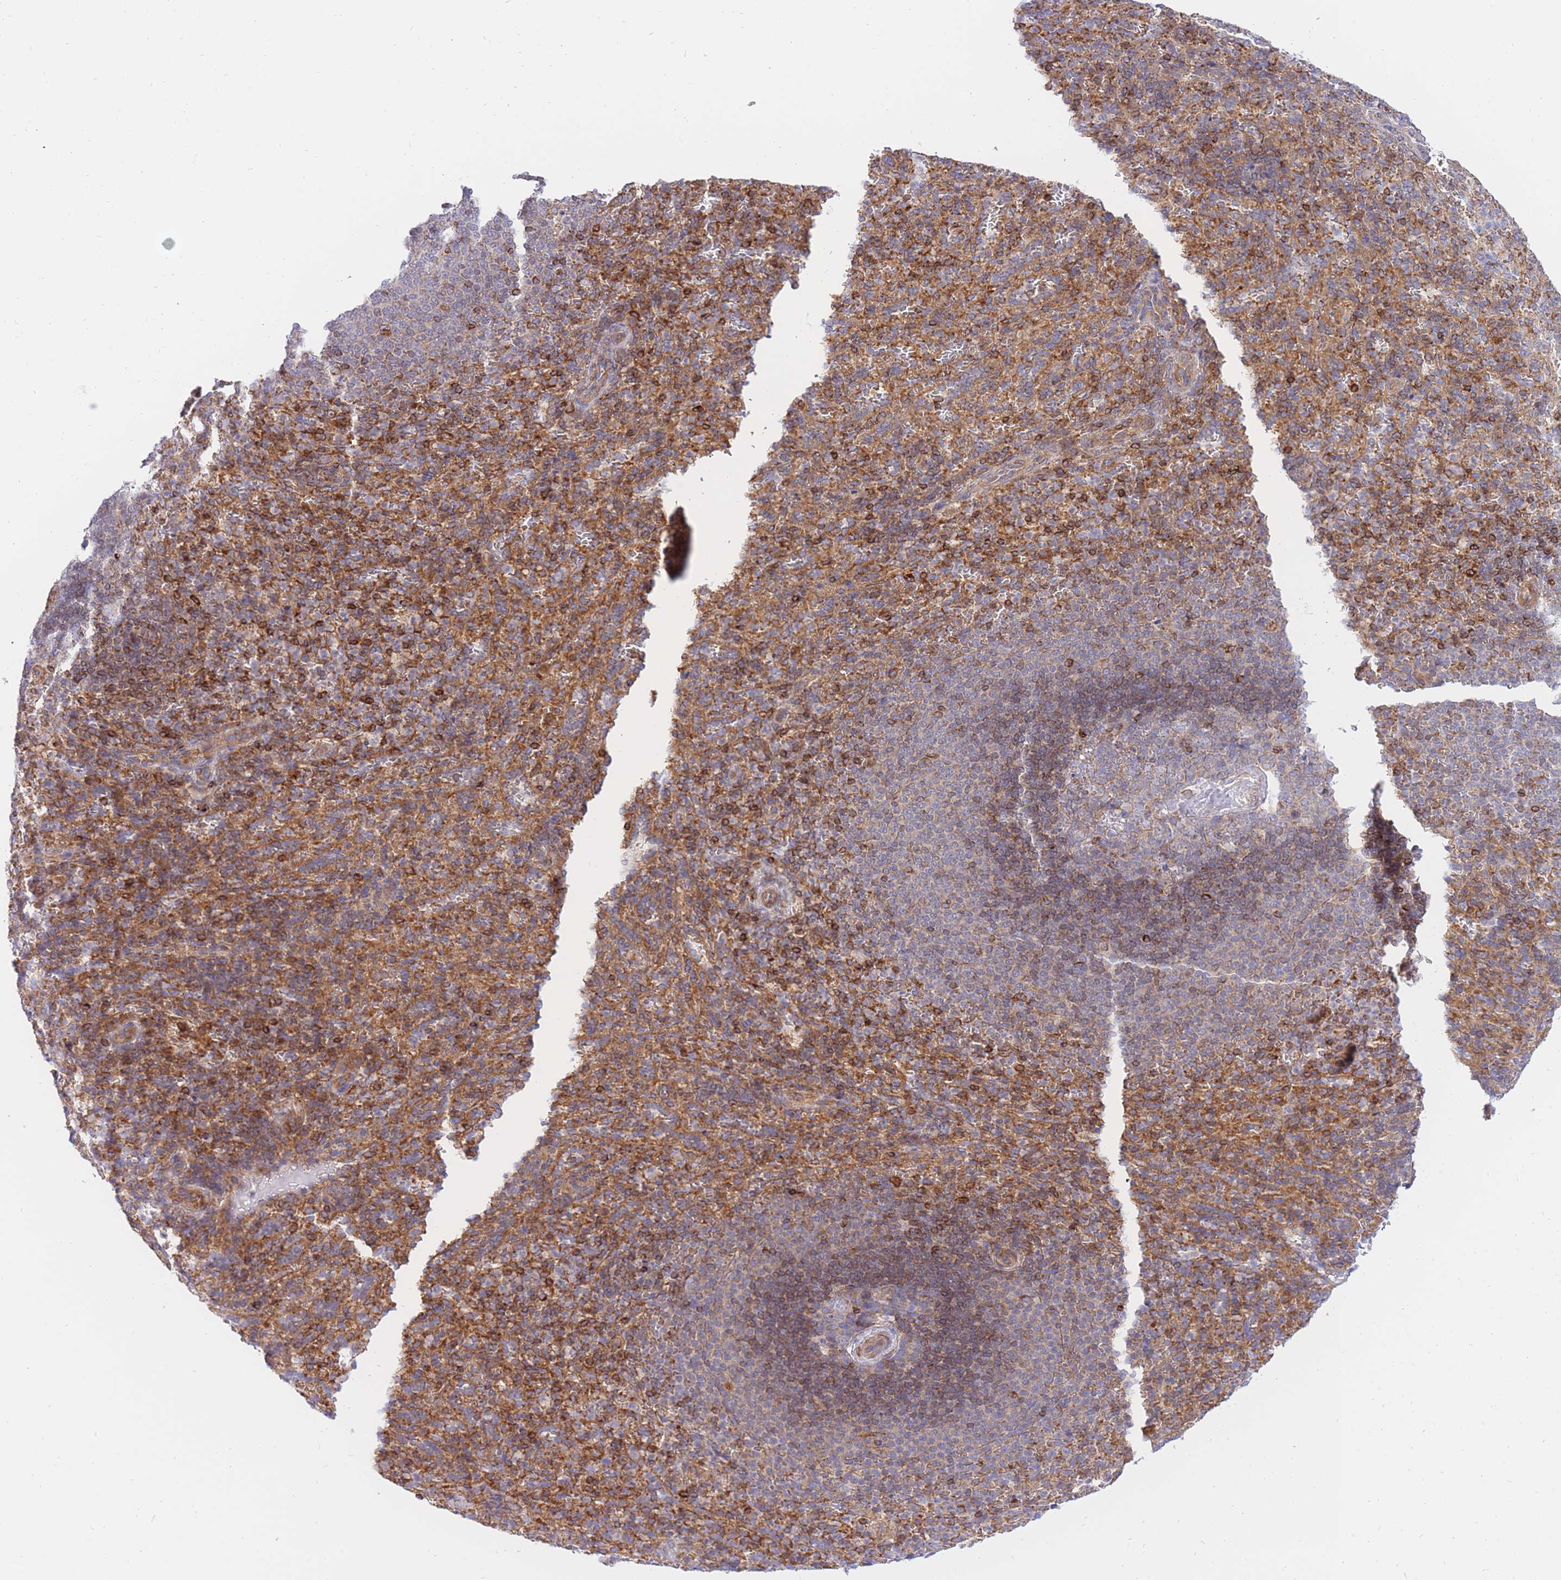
{"staining": {"intensity": "moderate", "quantity": ">75%", "location": "cytoplasmic/membranous"}, "tissue": "spleen", "cell_type": "Cells in red pulp", "image_type": "normal", "snomed": [{"axis": "morphology", "description": "Normal tissue, NOS"}, {"axis": "topography", "description": "Spleen"}], "caption": "Protein positivity by immunohistochemistry (IHC) demonstrates moderate cytoplasmic/membranous positivity in approximately >75% of cells in red pulp in benign spleen. The protein of interest is shown in brown color, while the nuclei are stained blue.", "gene": "REM1", "patient": {"sex": "female", "age": 21}}